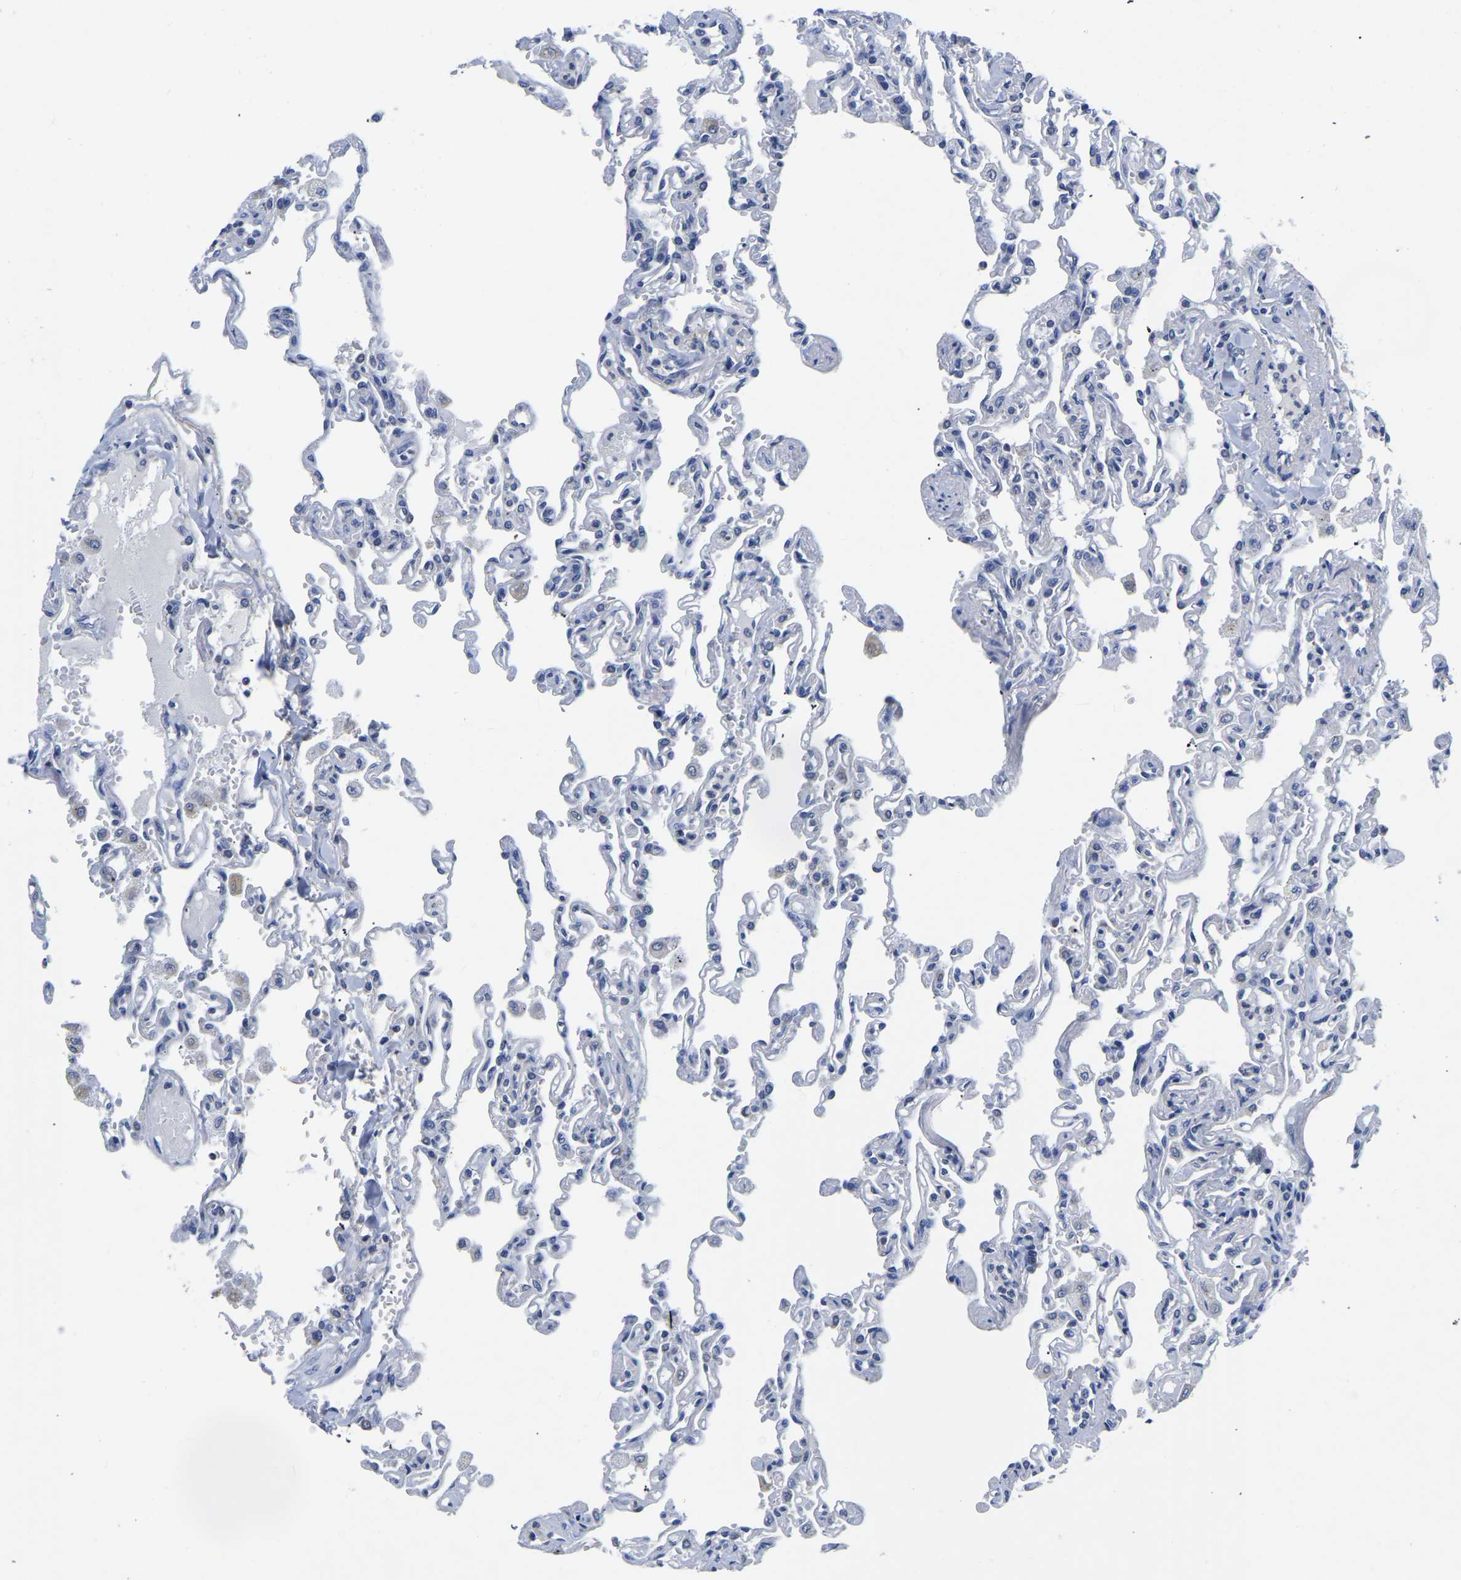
{"staining": {"intensity": "negative", "quantity": "none", "location": "none"}, "tissue": "lung", "cell_type": "Alveolar cells", "image_type": "normal", "snomed": [{"axis": "morphology", "description": "Normal tissue, NOS"}, {"axis": "topography", "description": "Lung"}], "caption": "Immunohistochemistry (IHC) micrograph of normal lung: lung stained with DAB (3,3'-diaminobenzidine) displays no significant protein staining in alveolar cells. (Brightfield microscopy of DAB immunohistochemistry (IHC) at high magnification).", "gene": "FGD5", "patient": {"sex": "male", "age": 21}}